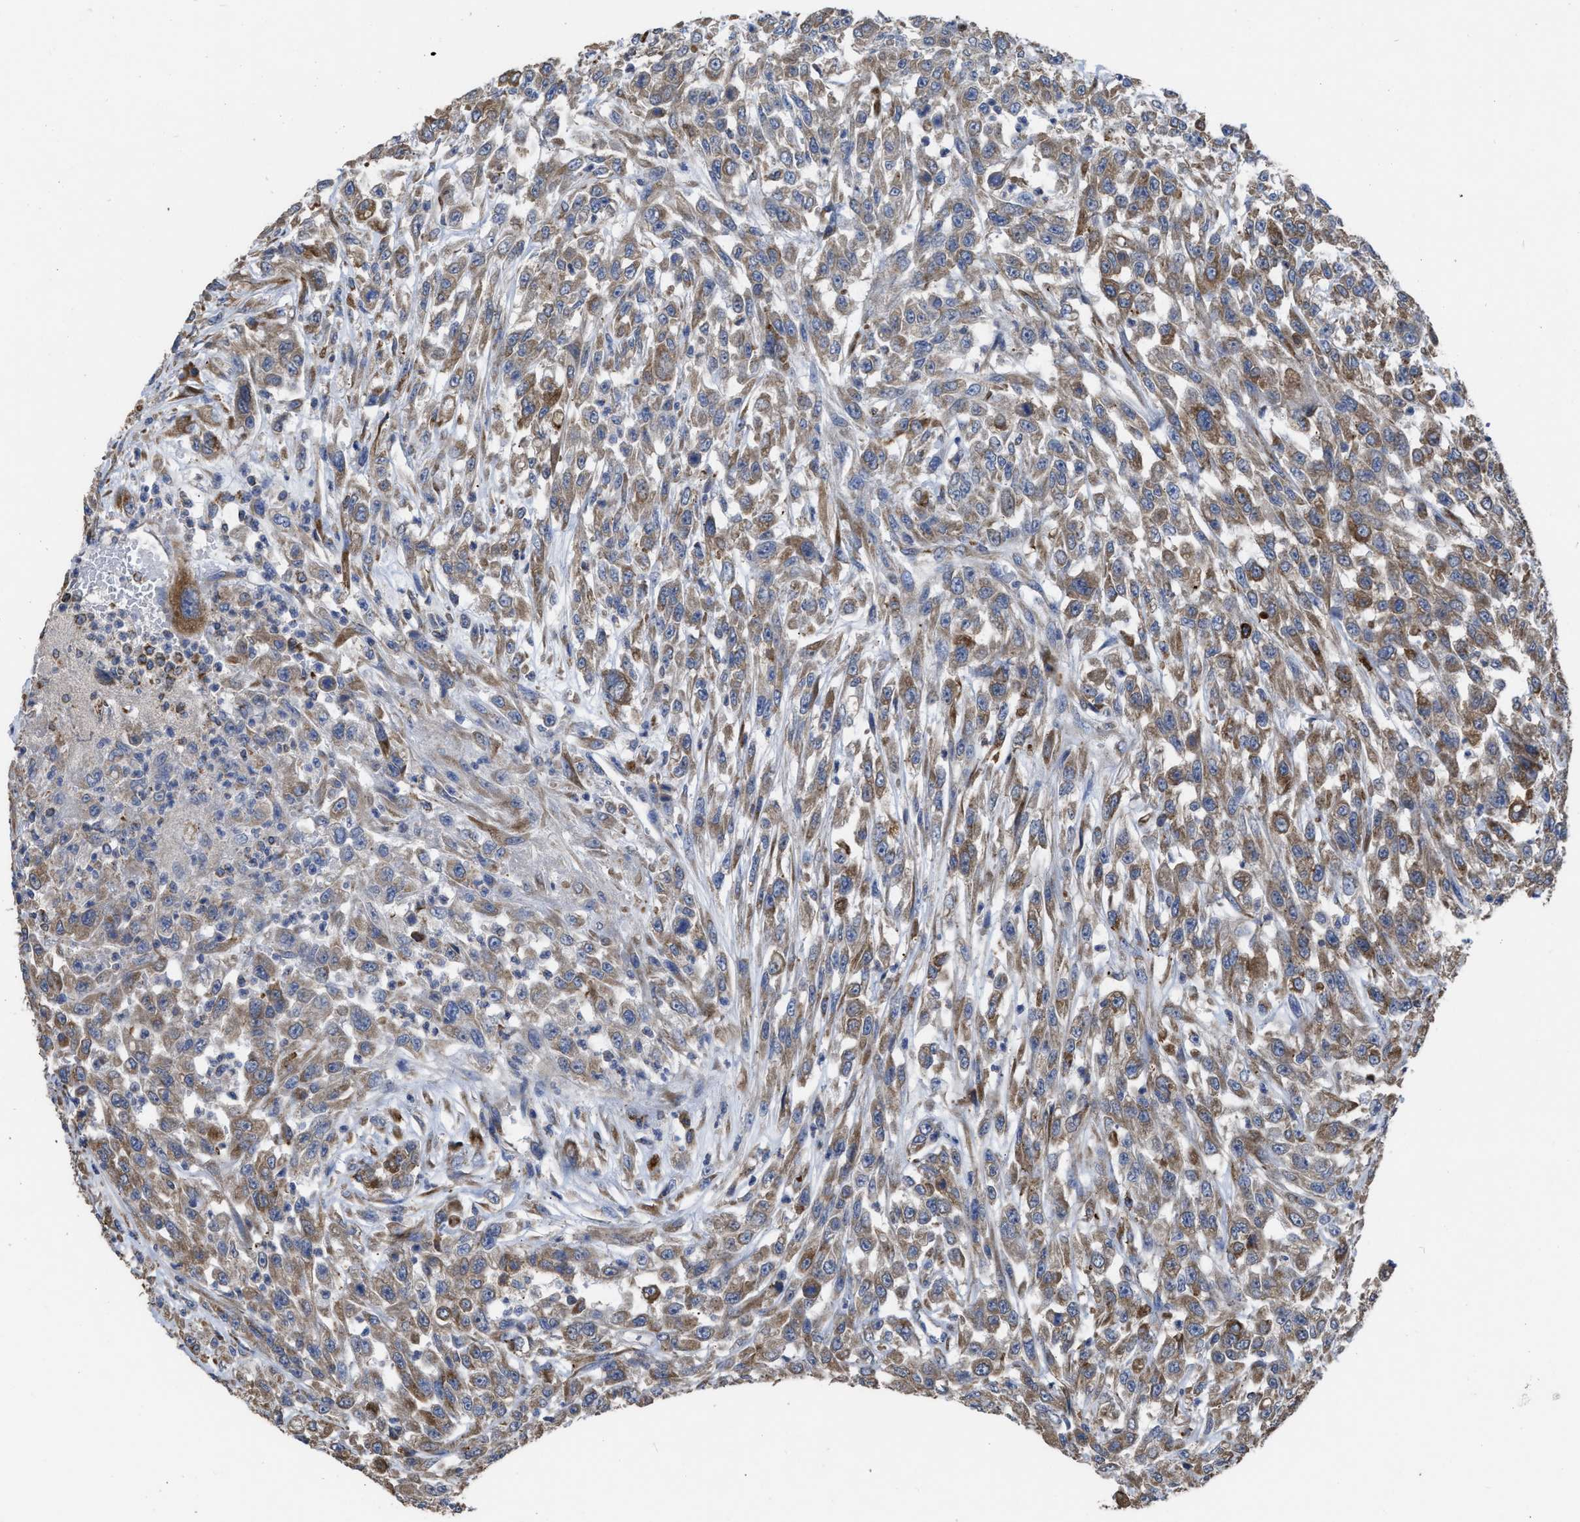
{"staining": {"intensity": "moderate", "quantity": ">75%", "location": "cytoplasmic/membranous"}, "tissue": "urothelial cancer", "cell_type": "Tumor cells", "image_type": "cancer", "snomed": [{"axis": "morphology", "description": "Urothelial carcinoma, High grade"}, {"axis": "topography", "description": "Urinary bladder"}], "caption": "Moderate cytoplasmic/membranous positivity is seen in approximately >75% of tumor cells in urothelial carcinoma (high-grade).", "gene": "AK2", "patient": {"sex": "male", "age": 46}}